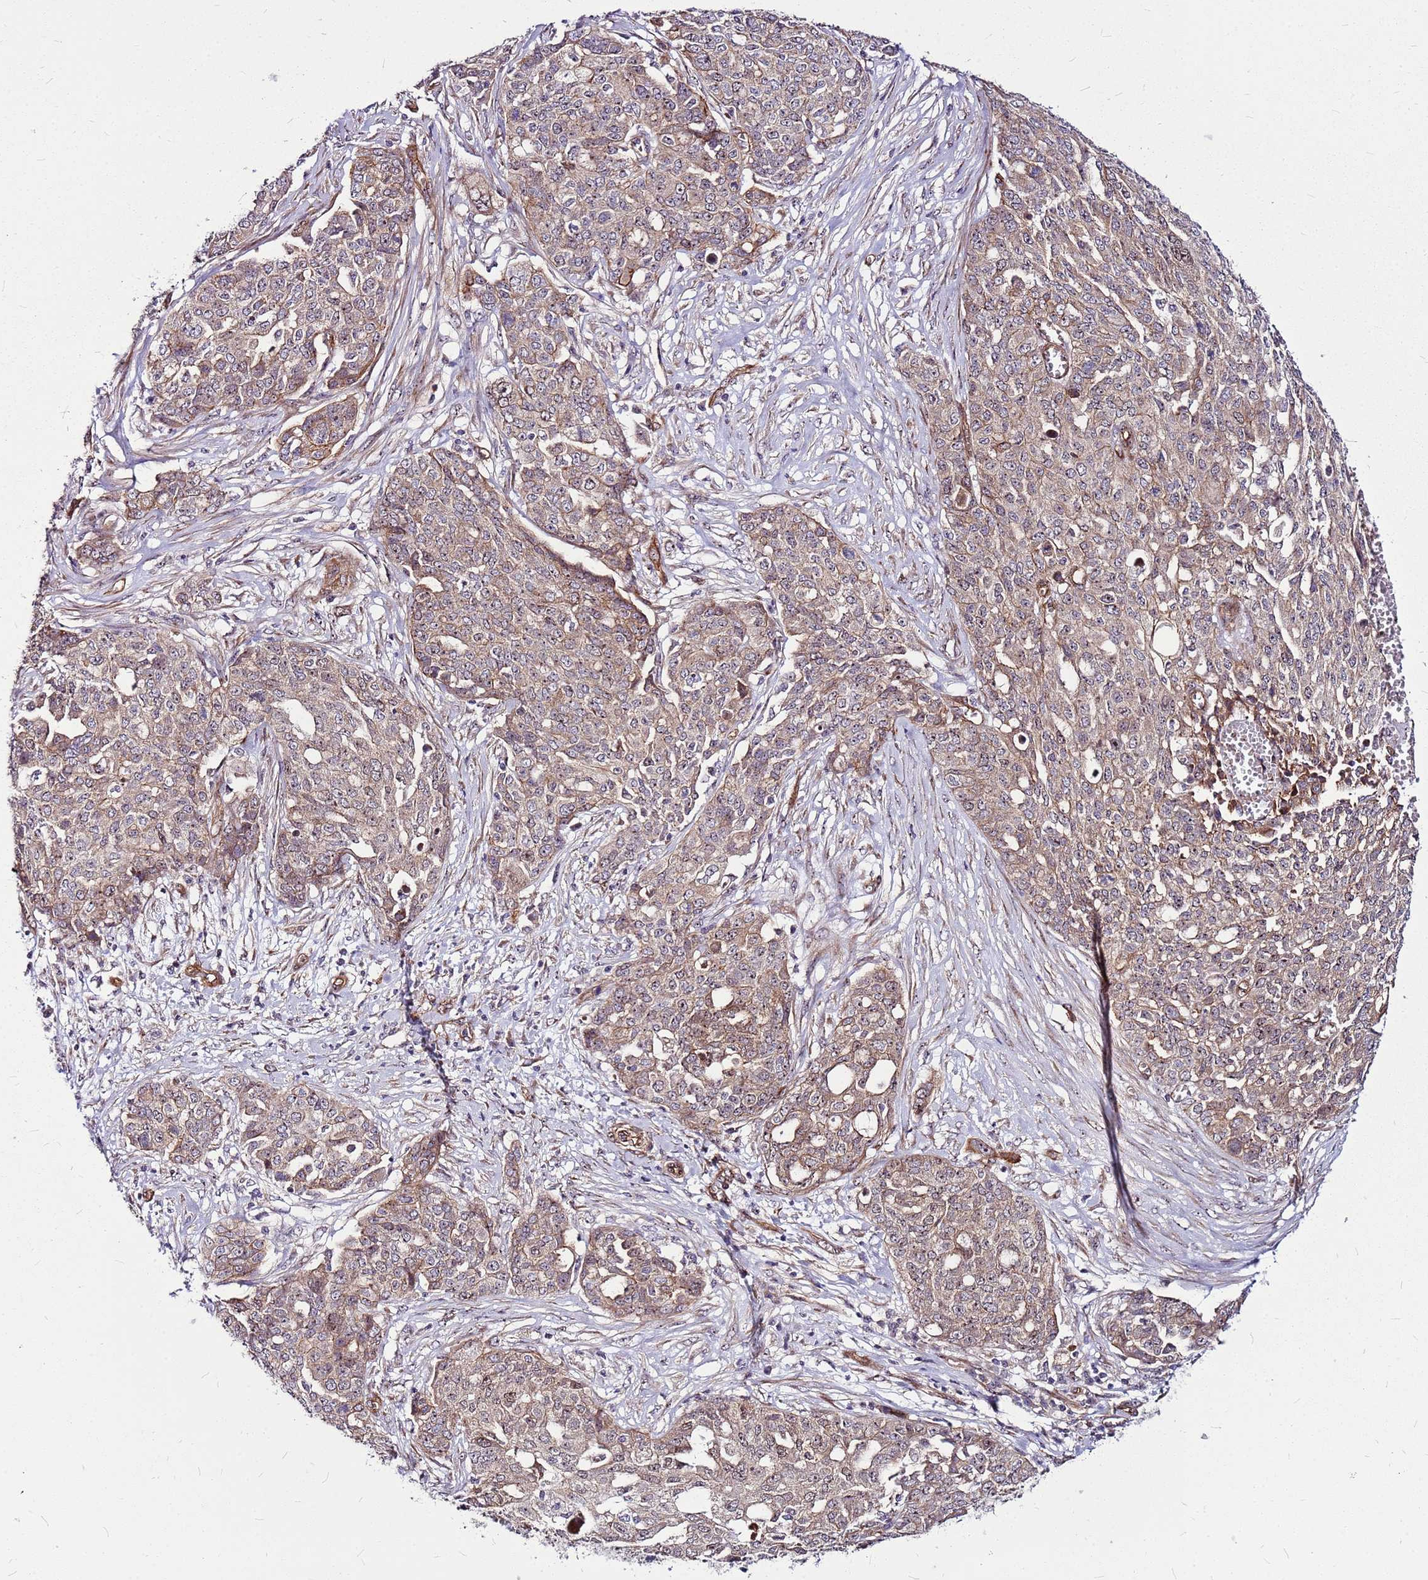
{"staining": {"intensity": "moderate", "quantity": "25%-75%", "location": "cytoplasmic/membranous"}, "tissue": "ovarian cancer", "cell_type": "Tumor cells", "image_type": "cancer", "snomed": [{"axis": "morphology", "description": "Cystadenocarcinoma, serous, NOS"}, {"axis": "topography", "description": "Soft tissue"}, {"axis": "topography", "description": "Ovary"}], "caption": "Brown immunohistochemical staining in human ovarian cancer (serous cystadenocarcinoma) reveals moderate cytoplasmic/membranous staining in about 25%-75% of tumor cells.", "gene": "TOPAZ1", "patient": {"sex": "female", "age": 57}}